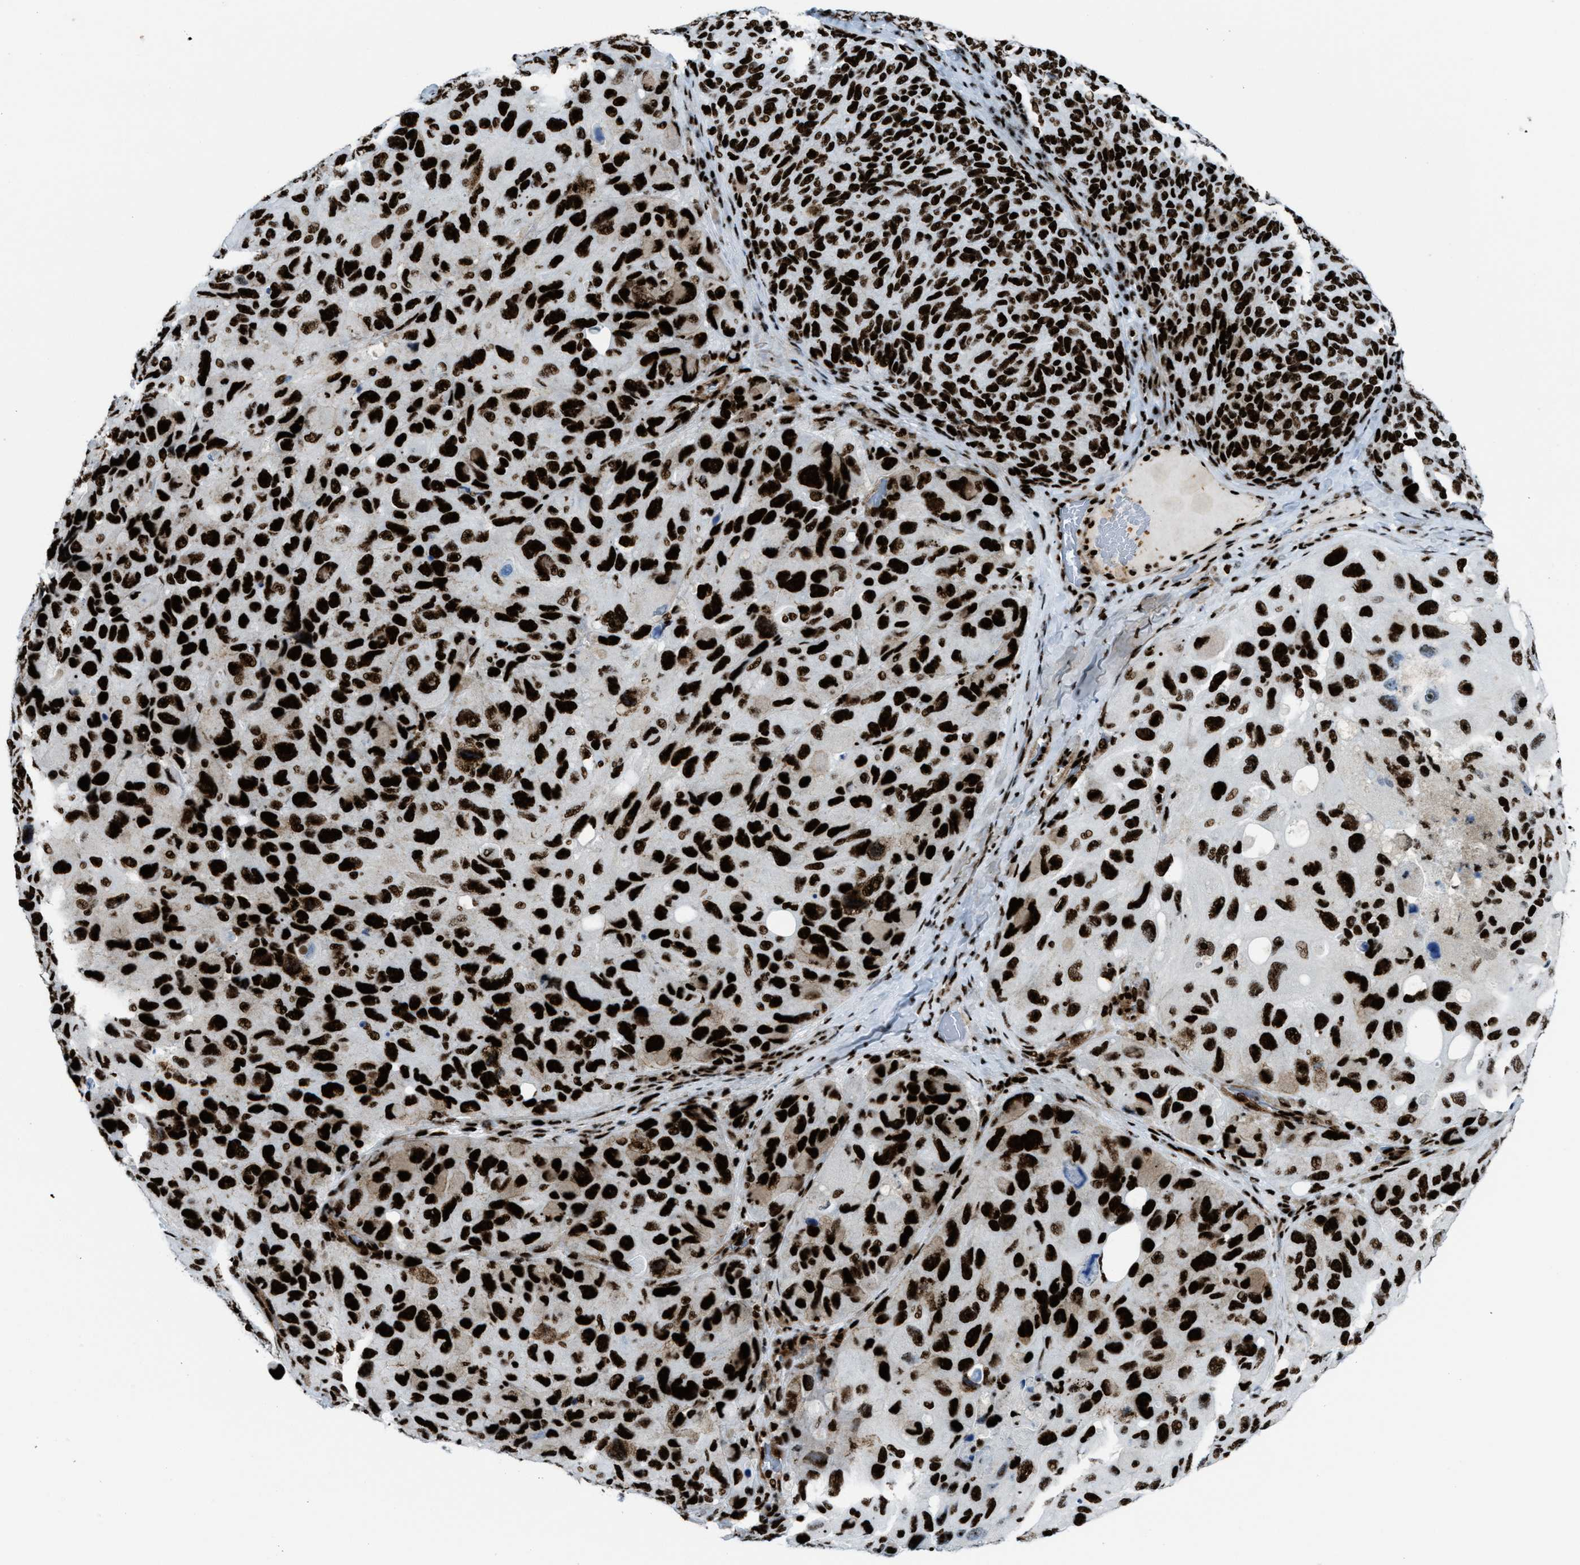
{"staining": {"intensity": "strong", "quantity": ">75%", "location": "nuclear"}, "tissue": "melanoma", "cell_type": "Tumor cells", "image_type": "cancer", "snomed": [{"axis": "morphology", "description": "Malignant melanoma, NOS"}, {"axis": "topography", "description": "Skin"}], "caption": "Melanoma stained with a brown dye displays strong nuclear positive positivity in approximately >75% of tumor cells.", "gene": "NONO", "patient": {"sex": "female", "age": 73}}